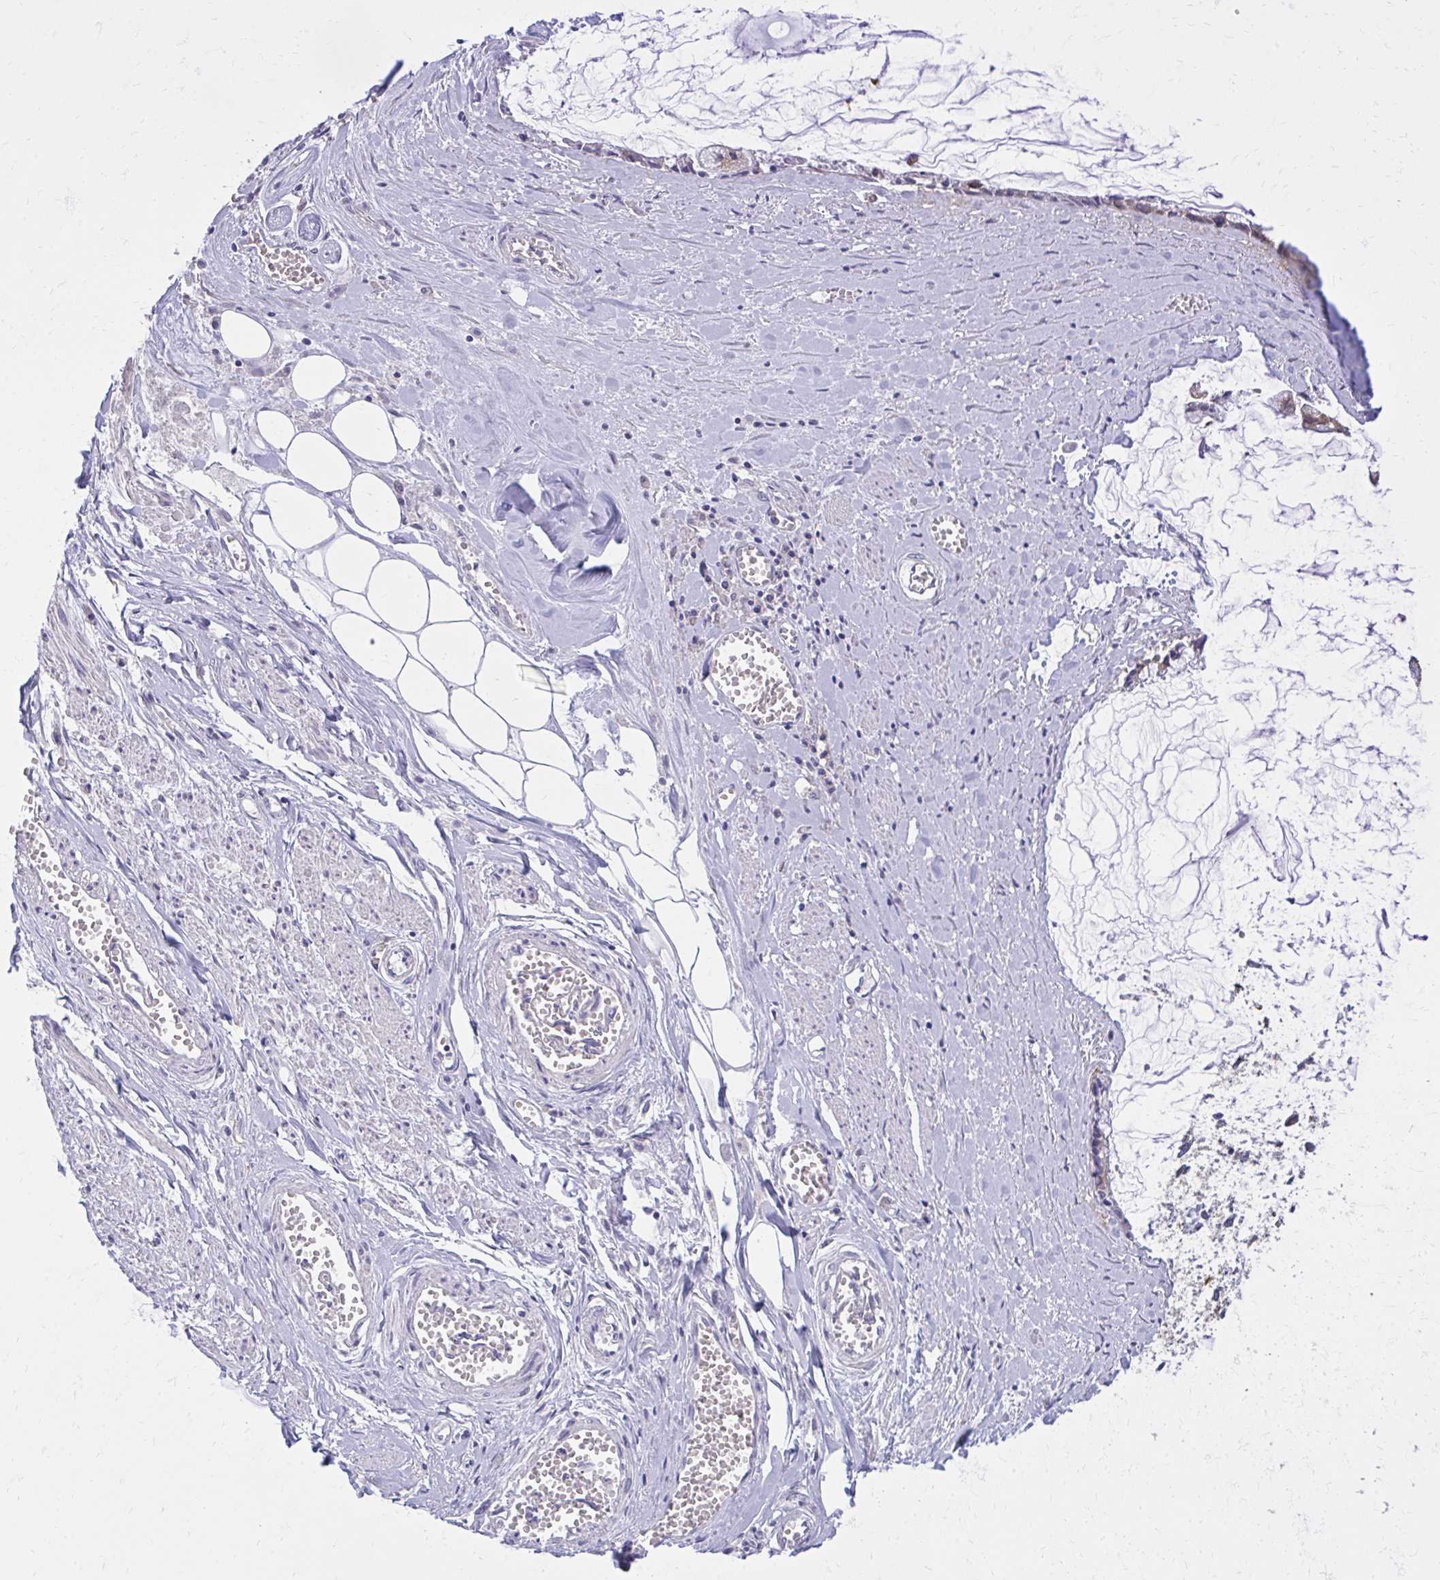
{"staining": {"intensity": "negative", "quantity": "none", "location": "none"}, "tissue": "ovarian cancer", "cell_type": "Tumor cells", "image_type": "cancer", "snomed": [{"axis": "morphology", "description": "Cystadenocarcinoma, mucinous, NOS"}, {"axis": "topography", "description": "Ovary"}], "caption": "Mucinous cystadenocarcinoma (ovarian) was stained to show a protein in brown. There is no significant positivity in tumor cells.", "gene": "EPB41L1", "patient": {"sex": "female", "age": 90}}